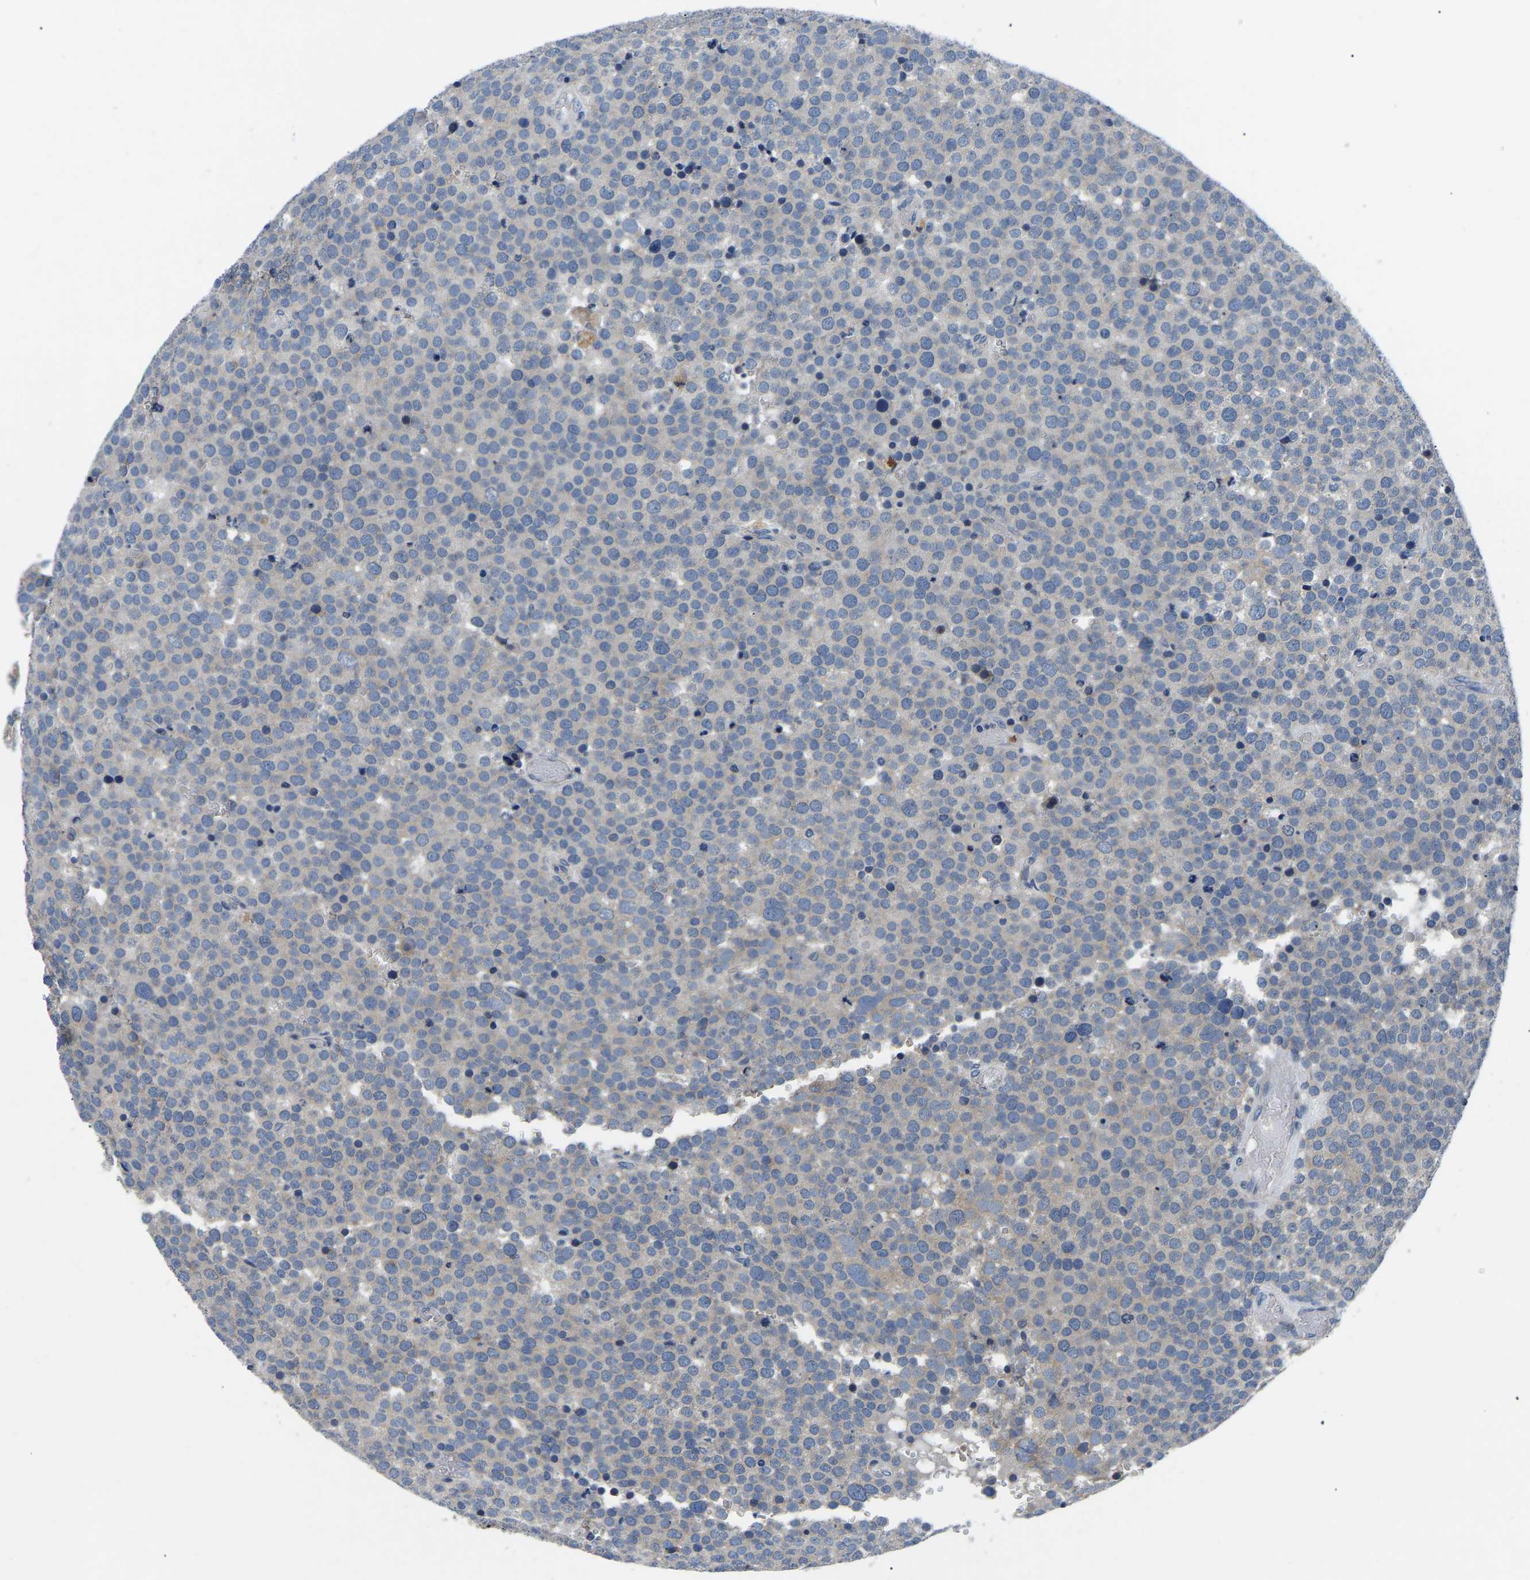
{"staining": {"intensity": "negative", "quantity": "none", "location": "none"}, "tissue": "testis cancer", "cell_type": "Tumor cells", "image_type": "cancer", "snomed": [{"axis": "morphology", "description": "Normal tissue, NOS"}, {"axis": "morphology", "description": "Seminoma, NOS"}, {"axis": "topography", "description": "Testis"}], "caption": "This is an immunohistochemistry photomicrograph of testis cancer (seminoma). There is no expression in tumor cells.", "gene": "TOR1B", "patient": {"sex": "male", "age": 71}}